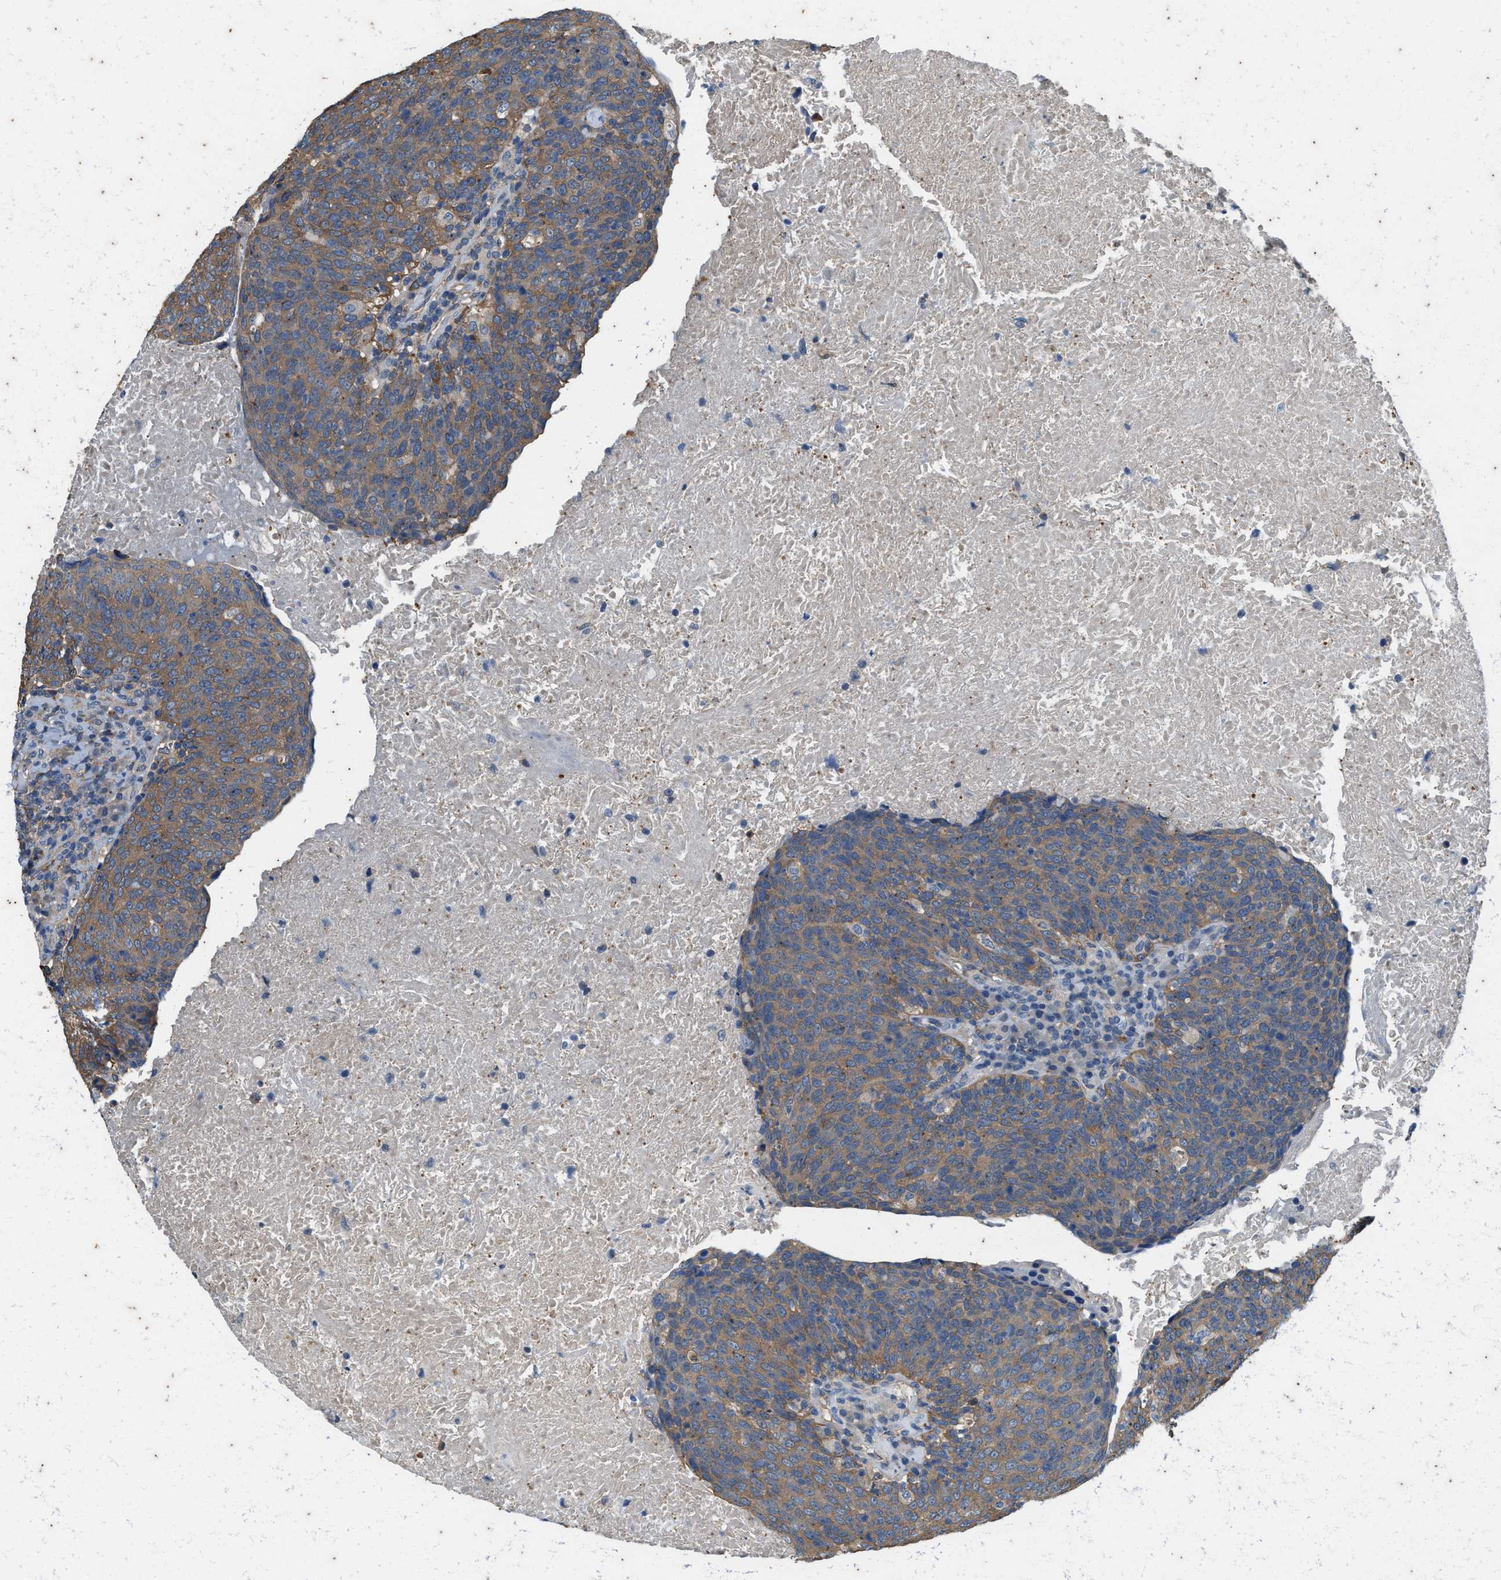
{"staining": {"intensity": "moderate", "quantity": ">75%", "location": "cytoplasmic/membranous"}, "tissue": "head and neck cancer", "cell_type": "Tumor cells", "image_type": "cancer", "snomed": [{"axis": "morphology", "description": "Squamous cell carcinoma, NOS"}, {"axis": "morphology", "description": "Squamous cell carcinoma, metastatic, NOS"}, {"axis": "topography", "description": "Lymph node"}, {"axis": "topography", "description": "Head-Neck"}], "caption": "Metastatic squamous cell carcinoma (head and neck) stained for a protein reveals moderate cytoplasmic/membranous positivity in tumor cells. (brown staining indicates protein expression, while blue staining denotes nuclei).", "gene": "COX19", "patient": {"sex": "male", "age": 62}}